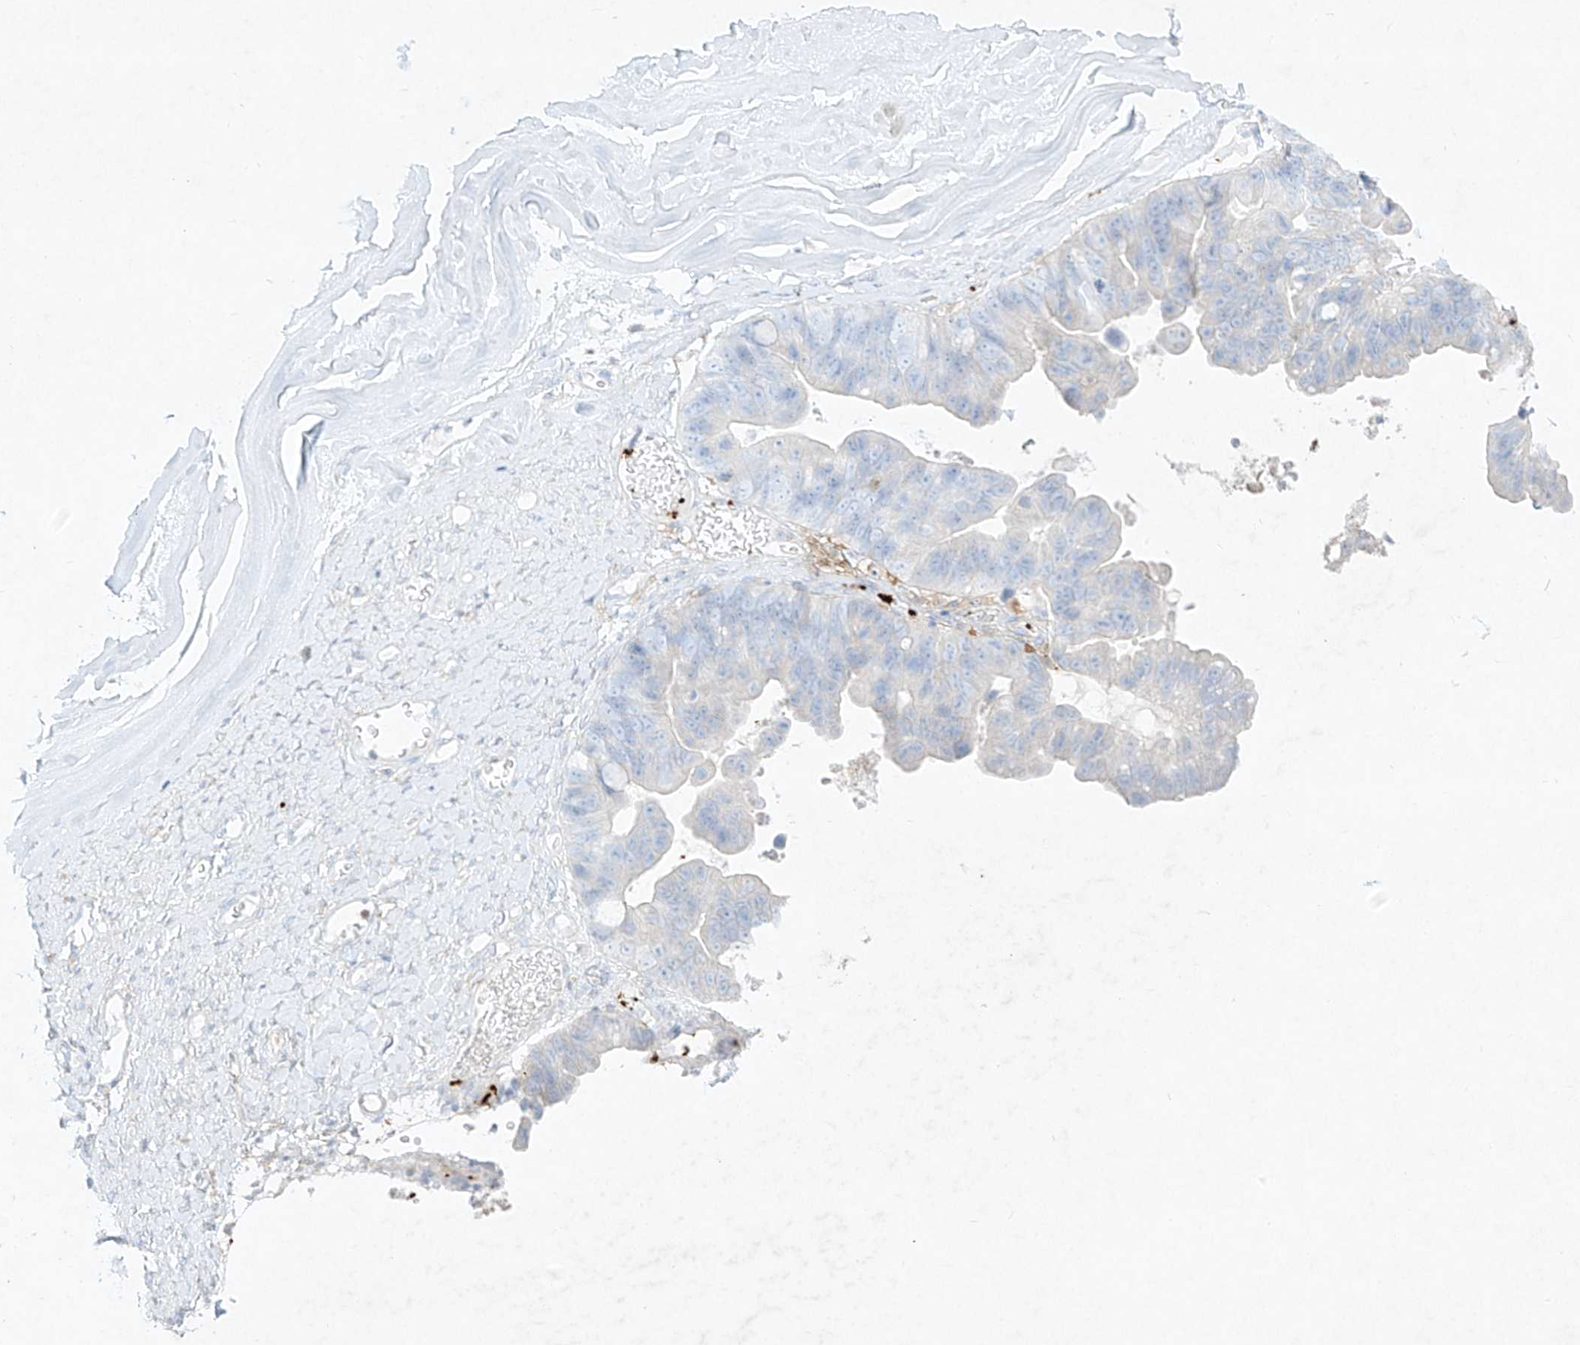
{"staining": {"intensity": "negative", "quantity": "none", "location": "none"}, "tissue": "ovarian cancer", "cell_type": "Tumor cells", "image_type": "cancer", "snomed": [{"axis": "morphology", "description": "Cystadenocarcinoma, mucinous, NOS"}, {"axis": "topography", "description": "Ovary"}], "caption": "Immunohistochemistry of human ovarian cancer (mucinous cystadenocarcinoma) exhibits no staining in tumor cells.", "gene": "PLEK", "patient": {"sex": "female", "age": 61}}